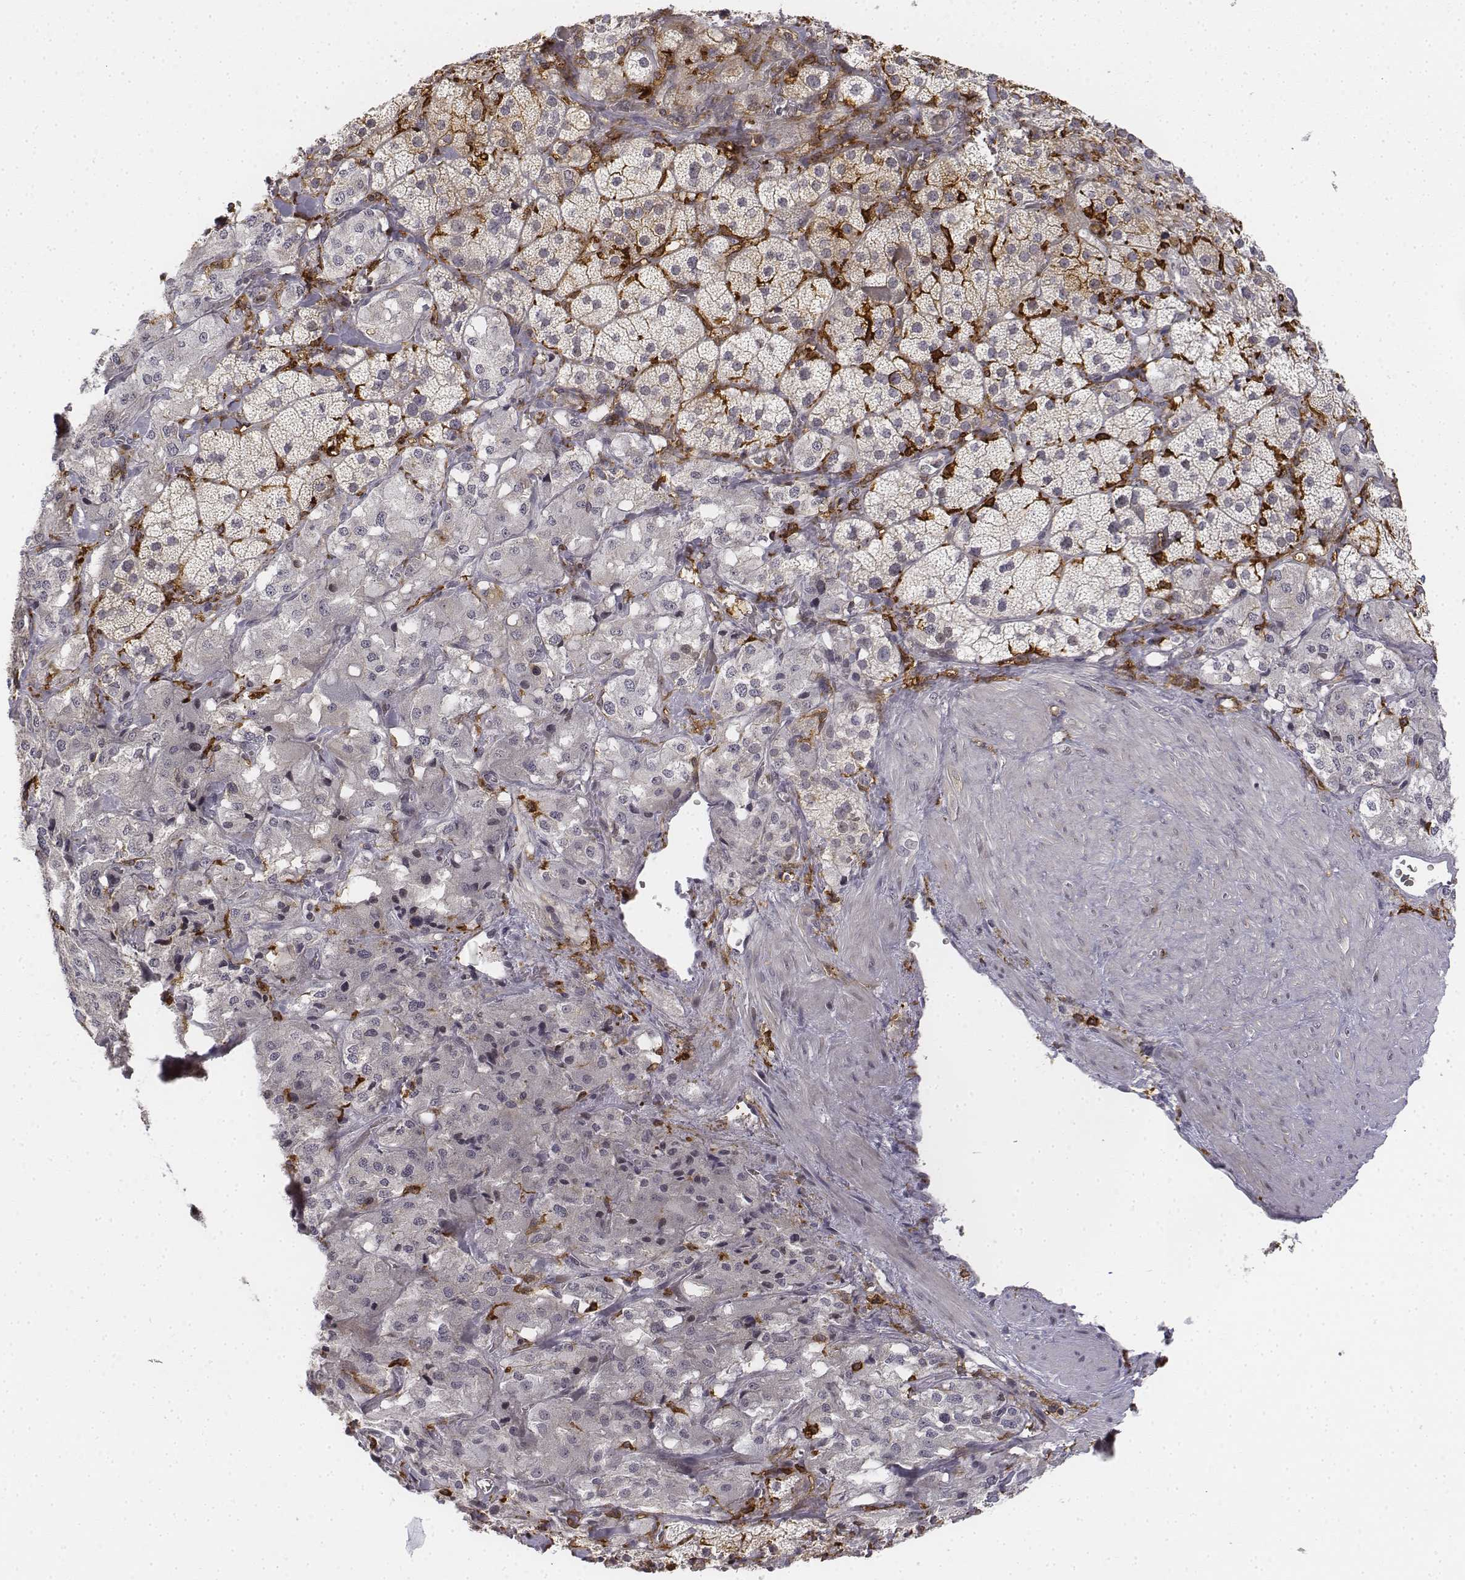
{"staining": {"intensity": "moderate", "quantity": "25%-75%", "location": "cytoplasmic/membranous"}, "tissue": "adrenal gland", "cell_type": "Glandular cells", "image_type": "normal", "snomed": [{"axis": "morphology", "description": "Normal tissue, NOS"}, {"axis": "topography", "description": "Adrenal gland"}], "caption": "Adrenal gland was stained to show a protein in brown. There is medium levels of moderate cytoplasmic/membranous positivity in approximately 25%-75% of glandular cells.", "gene": "CD14", "patient": {"sex": "male", "age": 57}}